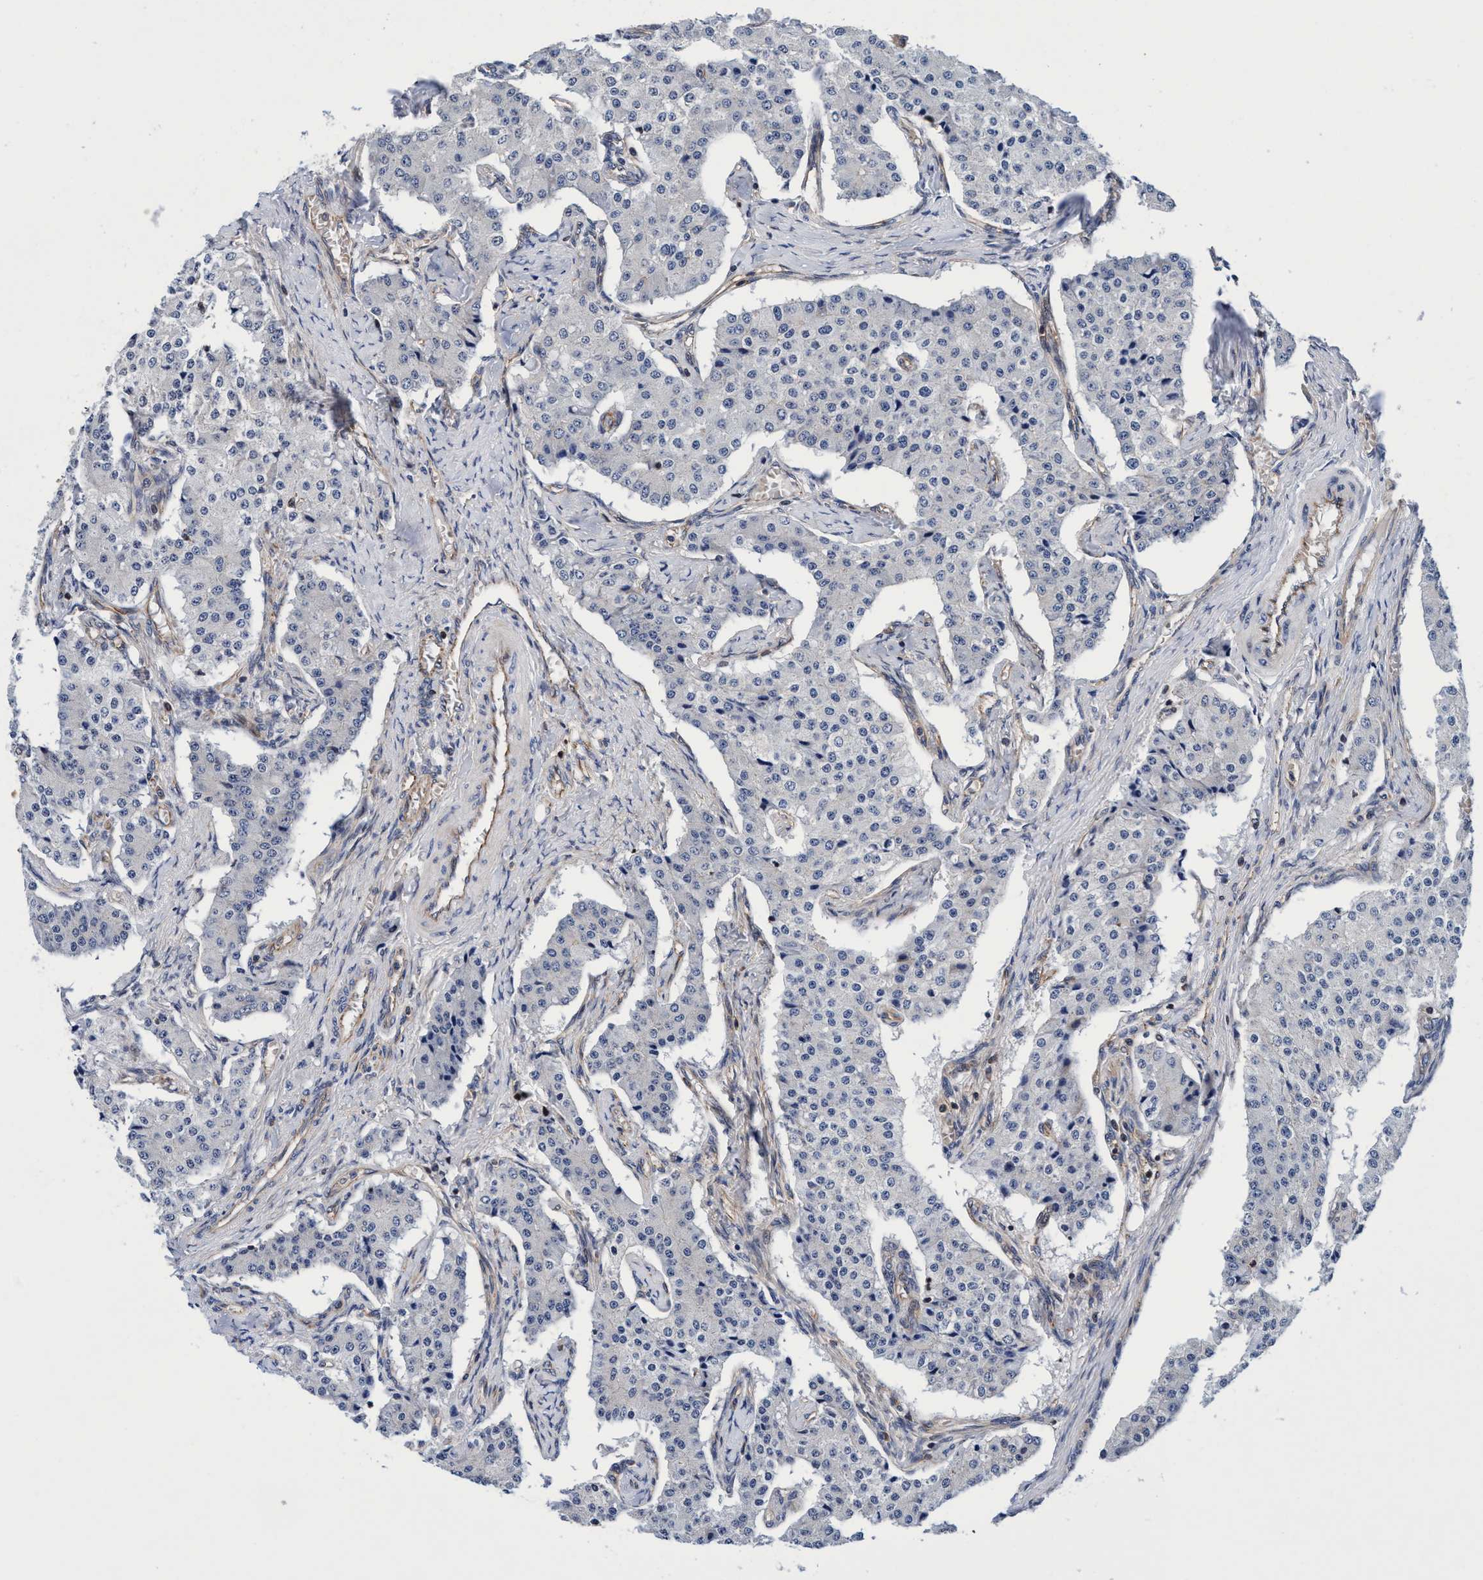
{"staining": {"intensity": "negative", "quantity": "none", "location": "none"}, "tissue": "carcinoid", "cell_type": "Tumor cells", "image_type": "cancer", "snomed": [{"axis": "morphology", "description": "Carcinoid, malignant, NOS"}, {"axis": "topography", "description": "Colon"}], "caption": "This is an immunohistochemistry image of human carcinoid. There is no staining in tumor cells.", "gene": "MCM3AP", "patient": {"sex": "female", "age": 52}}